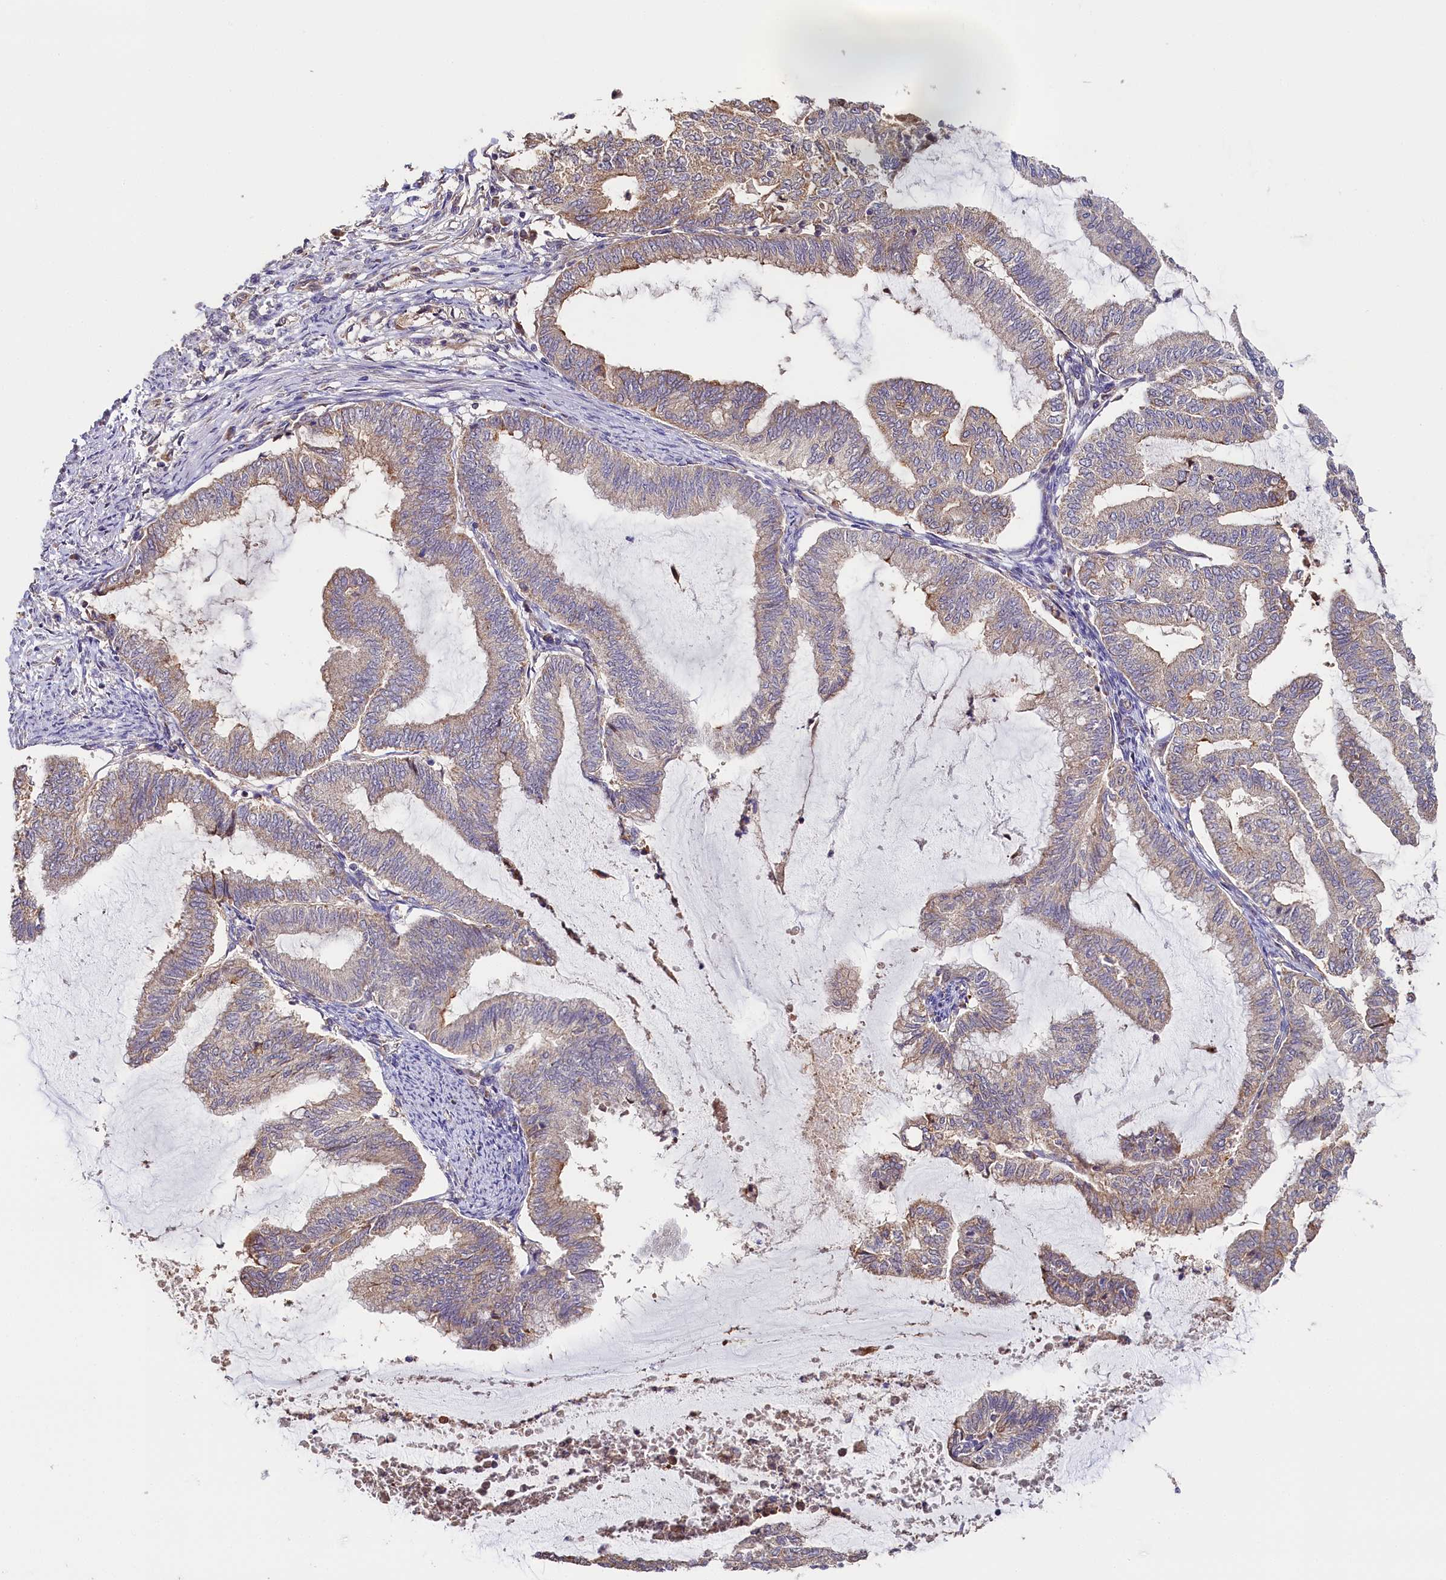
{"staining": {"intensity": "weak", "quantity": "25%-75%", "location": "cytoplasmic/membranous"}, "tissue": "endometrial cancer", "cell_type": "Tumor cells", "image_type": "cancer", "snomed": [{"axis": "morphology", "description": "Adenocarcinoma, NOS"}, {"axis": "topography", "description": "Endometrium"}], "caption": "Adenocarcinoma (endometrial) stained with DAB (3,3'-diaminobenzidine) IHC reveals low levels of weak cytoplasmic/membranous expression in approximately 25%-75% of tumor cells.", "gene": "KATNB1", "patient": {"sex": "female", "age": 79}}